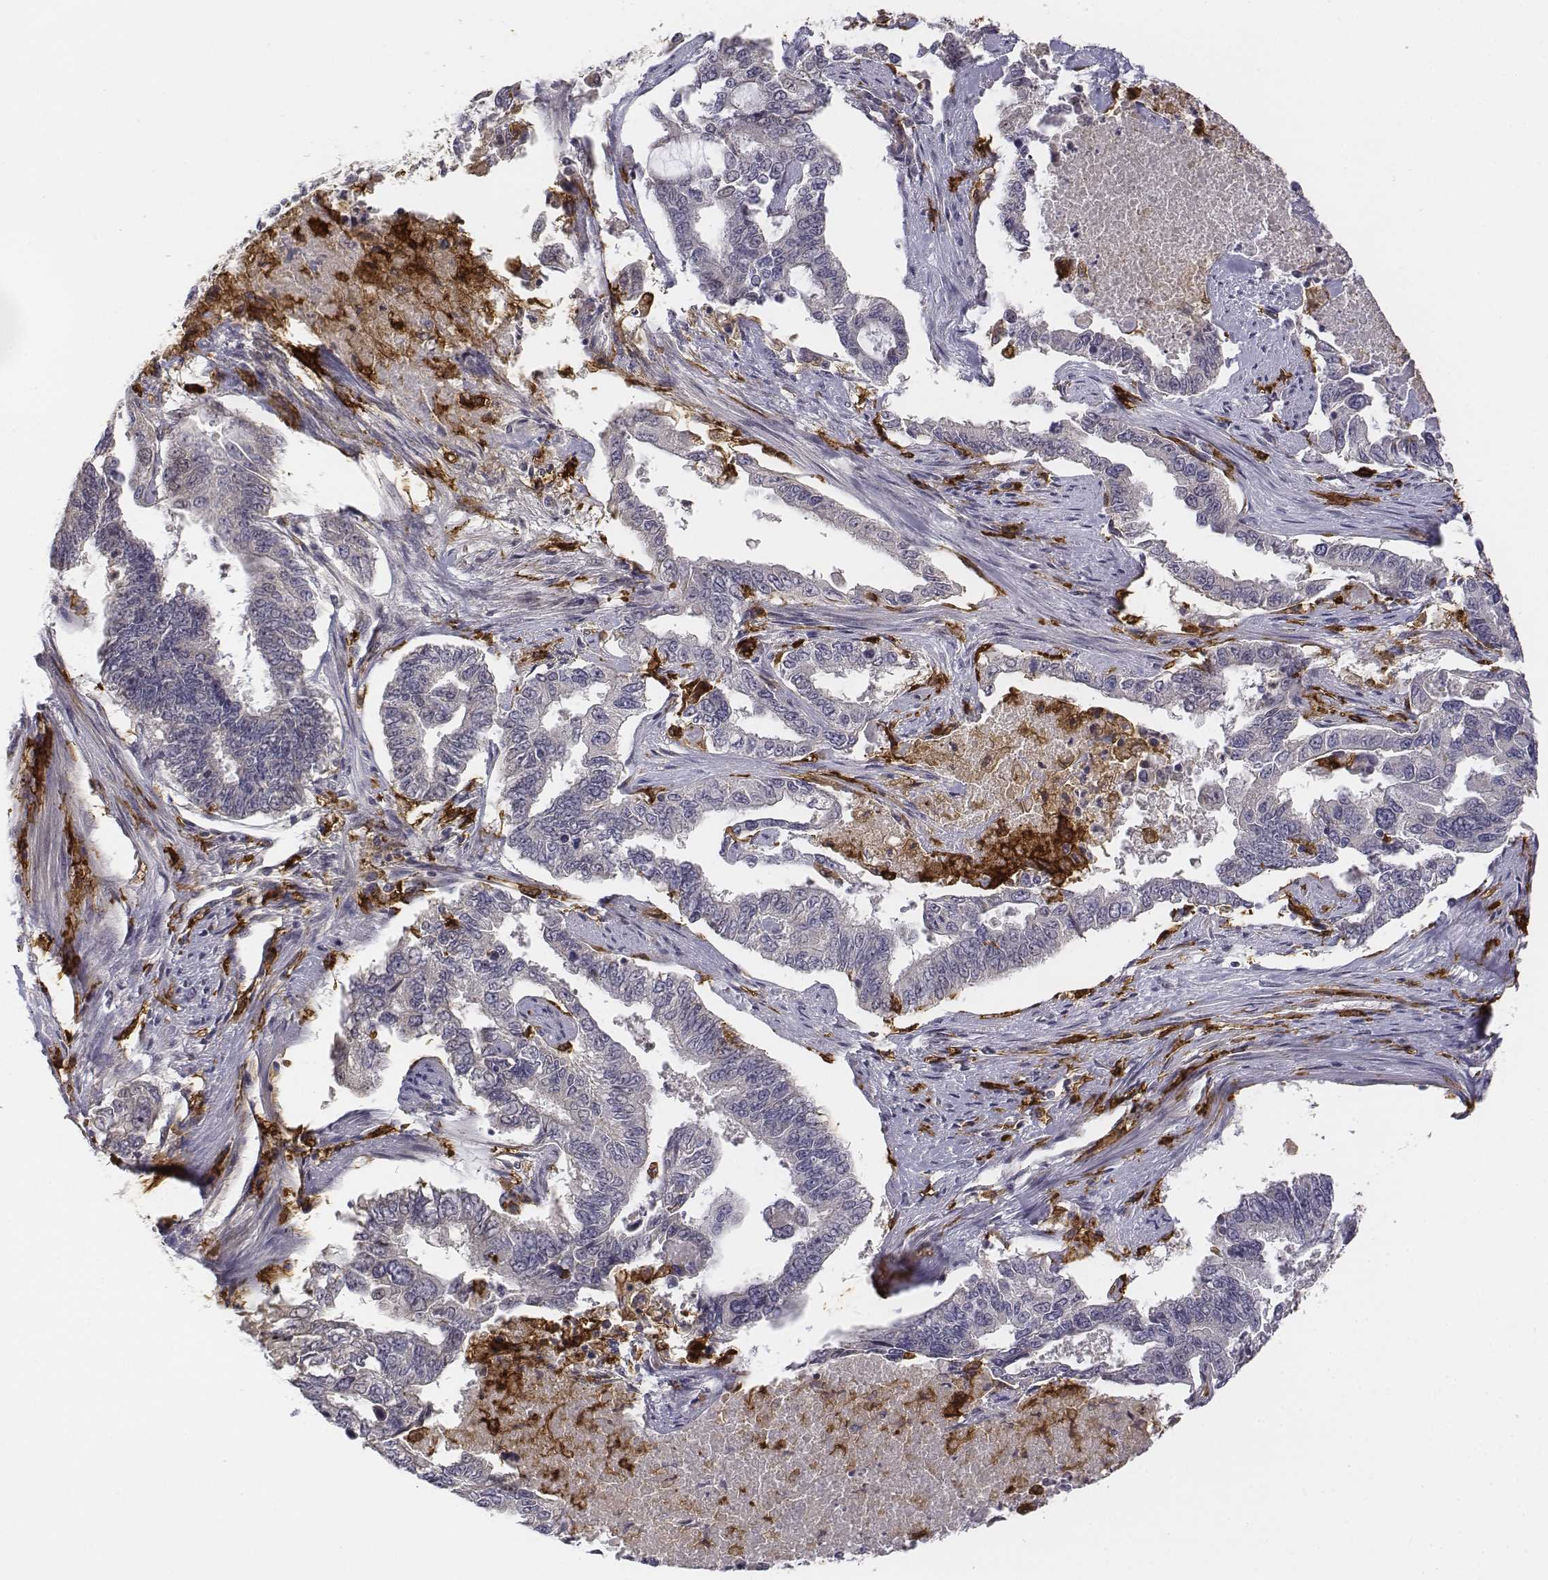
{"staining": {"intensity": "negative", "quantity": "none", "location": "none"}, "tissue": "endometrial cancer", "cell_type": "Tumor cells", "image_type": "cancer", "snomed": [{"axis": "morphology", "description": "Adenocarcinoma, NOS"}, {"axis": "topography", "description": "Uterus"}], "caption": "Photomicrograph shows no significant protein expression in tumor cells of endometrial adenocarcinoma.", "gene": "CD14", "patient": {"sex": "female", "age": 59}}